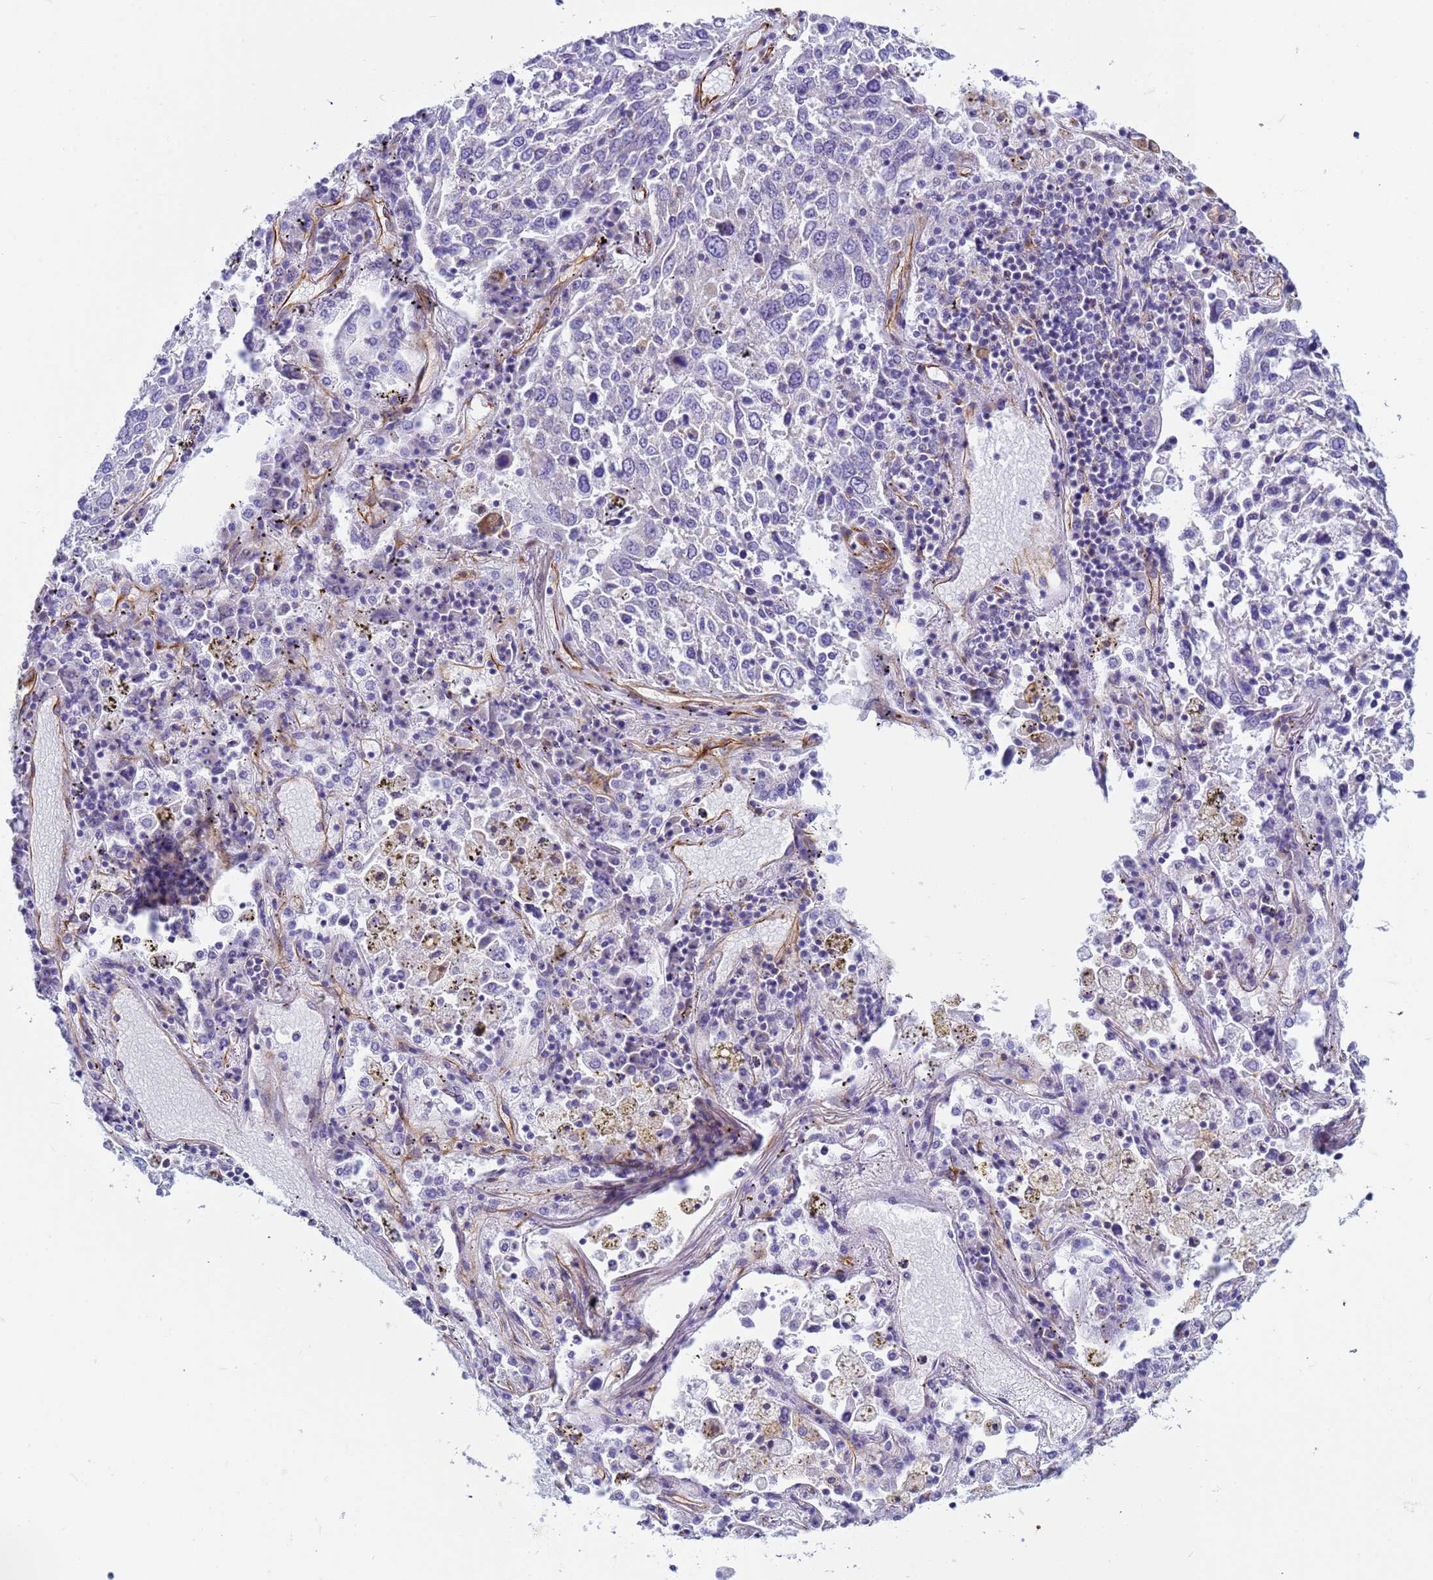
{"staining": {"intensity": "negative", "quantity": "none", "location": "none"}, "tissue": "lung cancer", "cell_type": "Tumor cells", "image_type": "cancer", "snomed": [{"axis": "morphology", "description": "Squamous cell carcinoma, NOS"}, {"axis": "topography", "description": "Lung"}], "caption": "Lung squamous cell carcinoma was stained to show a protein in brown. There is no significant positivity in tumor cells.", "gene": "UBXN2B", "patient": {"sex": "male", "age": 65}}